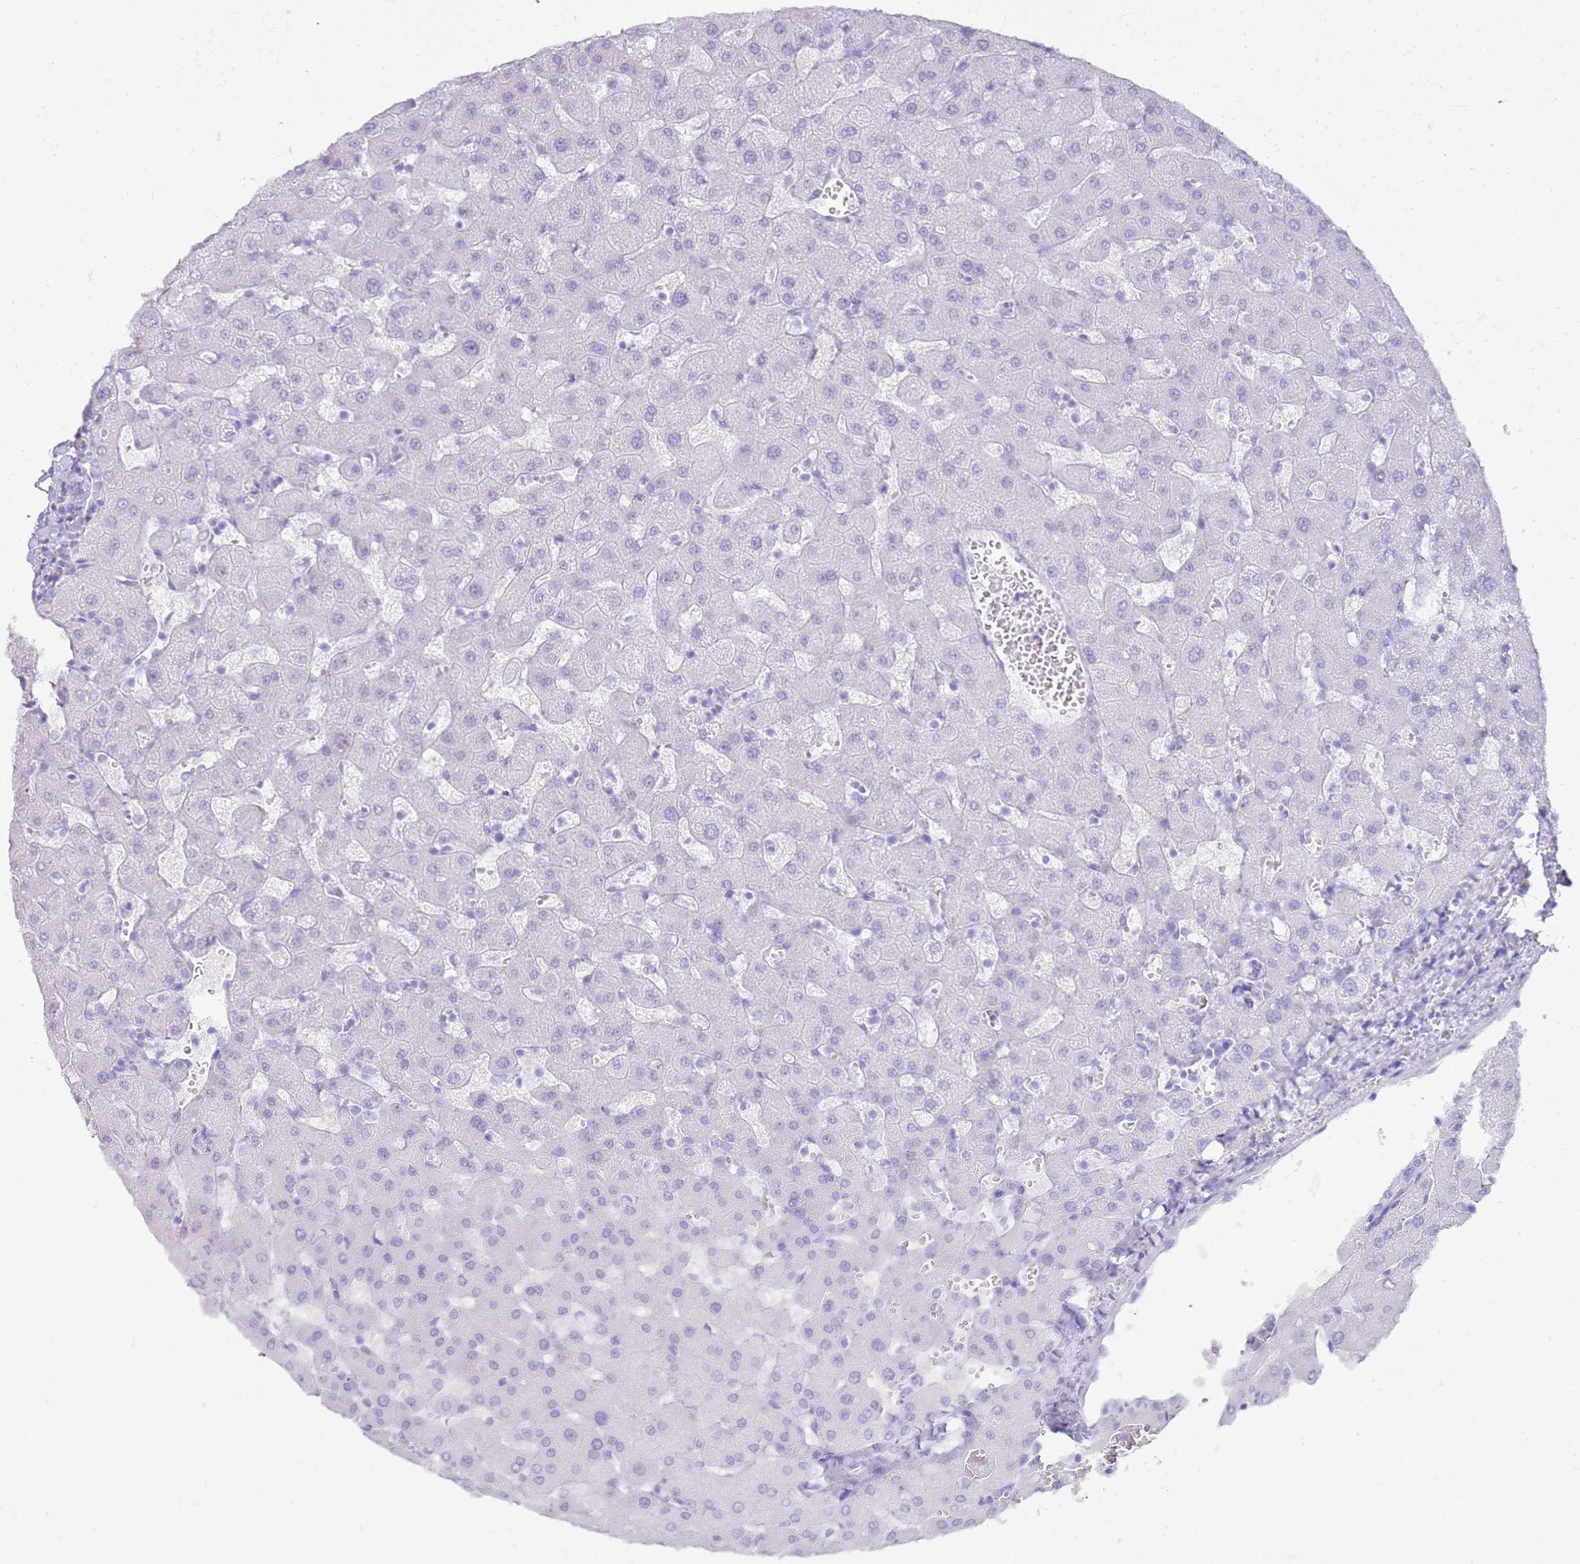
{"staining": {"intensity": "negative", "quantity": "none", "location": "none"}, "tissue": "liver", "cell_type": "Cholangiocytes", "image_type": "normal", "snomed": [{"axis": "morphology", "description": "Normal tissue, NOS"}, {"axis": "topography", "description": "Liver"}], "caption": "Immunohistochemical staining of benign liver demonstrates no significant expression in cholangiocytes. (Brightfield microscopy of DAB immunohistochemistry at high magnification).", "gene": "CA8", "patient": {"sex": "female", "age": 63}}